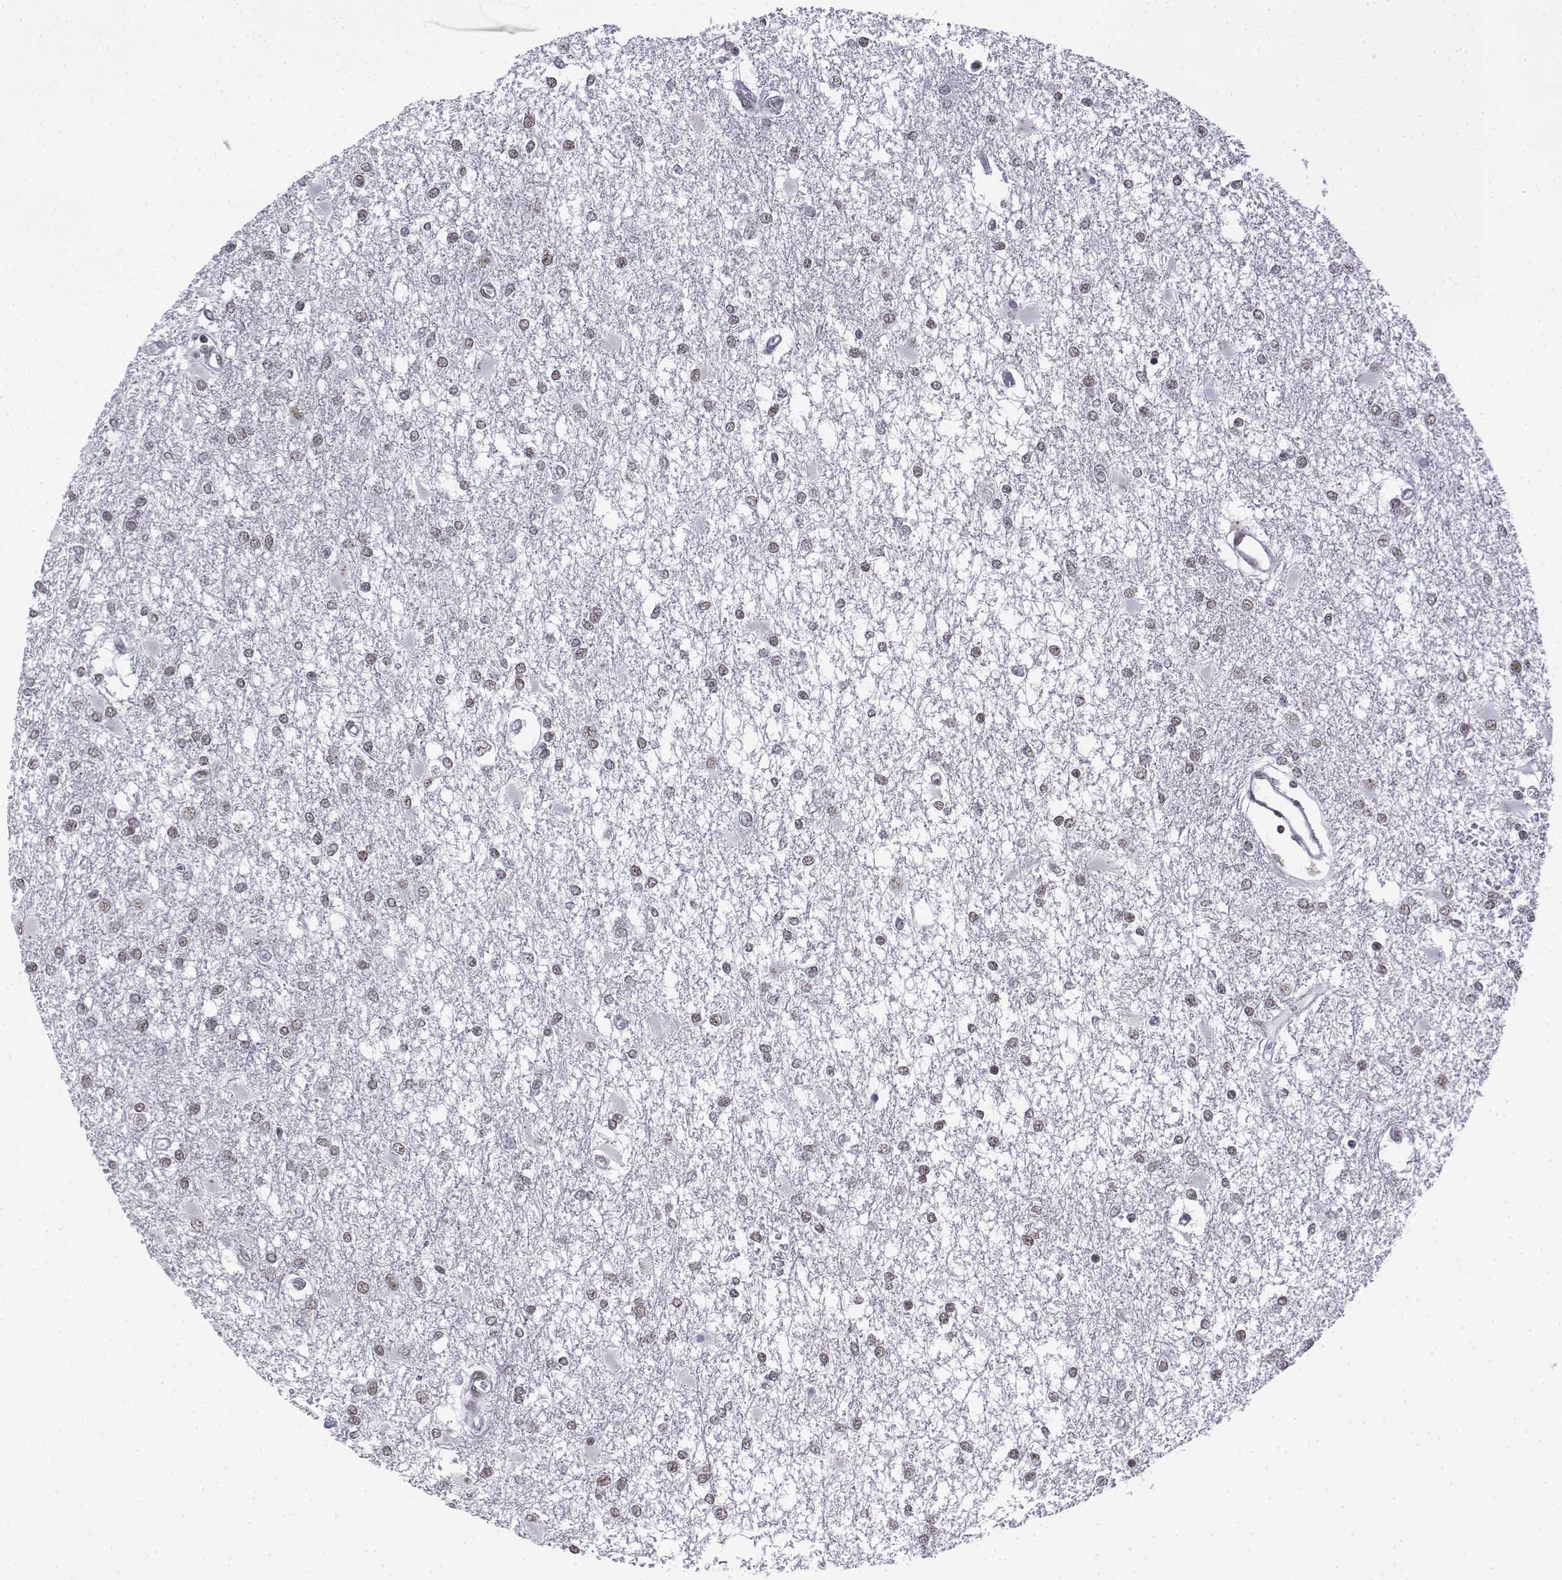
{"staining": {"intensity": "weak", "quantity": "25%-75%", "location": "nuclear"}, "tissue": "glioma", "cell_type": "Tumor cells", "image_type": "cancer", "snomed": [{"axis": "morphology", "description": "Glioma, malignant, High grade"}, {"axis": "topography", "description": "Cerebral cortex"}], "caption": "Immunohistochemistry (IHC) image of neoplastic tissue: malignant high-grade glioma stained using IHC demonstrates low levels of weak protein expression localized specifically in the nuclear of tumor cells, appearing as a nuclear brown color.", "gene": "SETD1A", "patient": {"sex": "male", "age": 79}}